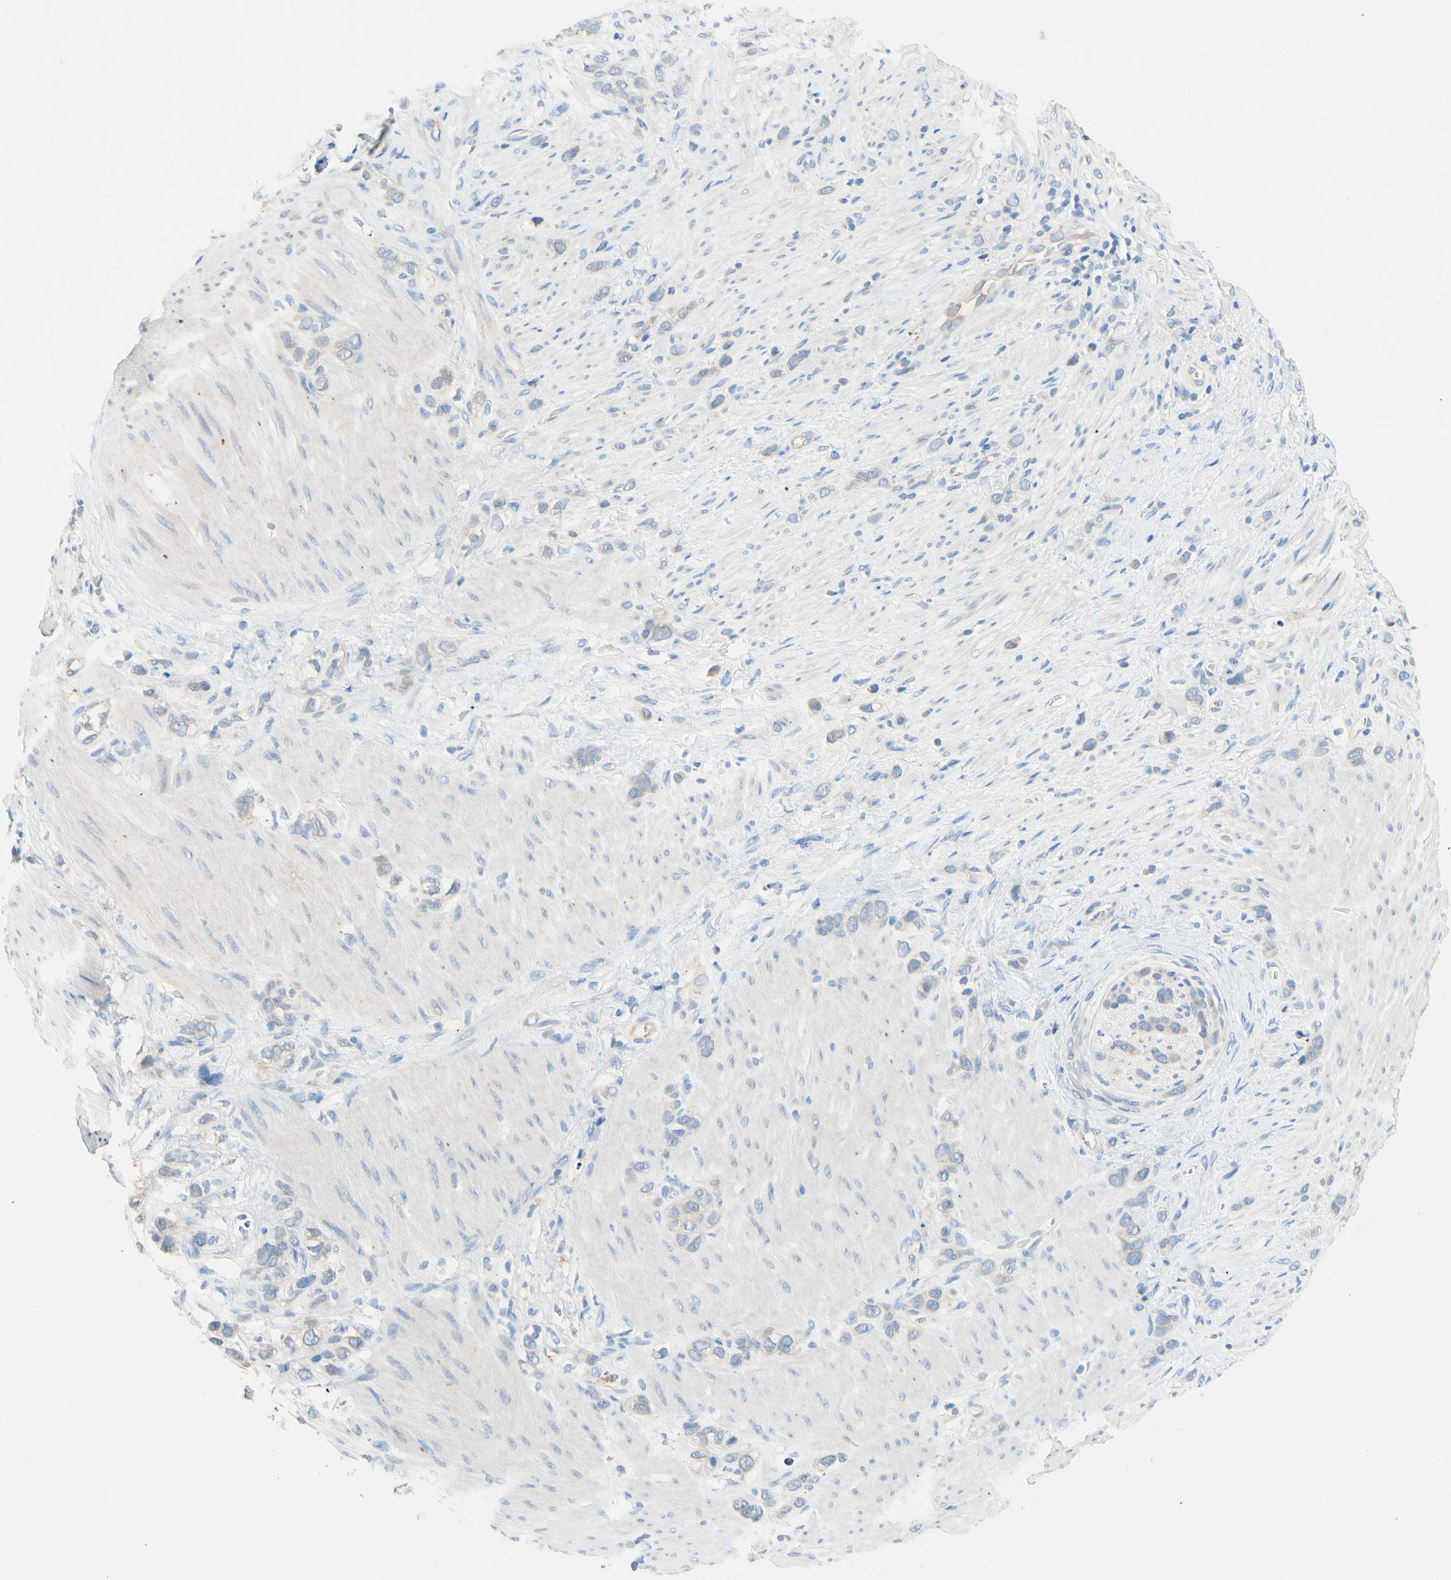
{"staining": {"intensity": "negative", "quantity": "none", "location": "none"}, "tissue": "stomach cancer", "cell_type": "Tumor cells", "image_type": "cancer", "snomed": [{"axis": "morphology", "description": "Normal tissue, NOS"}, {"axis": "morphology", "description": "Adenocarcinoma, NOS"}, {"axis": "morphology", "description": "Adenocarcinoma, High grade"}, {"axis": "topography", "description": "Stomach, upper"}, {"axis": "topography", "description": "Stomach"}], "caption": "The micrograph exhibits no staining of tumor cells in stomach cancer.", "gene": "CNDP1", "patient": {"sex": "female", "age": 65}}